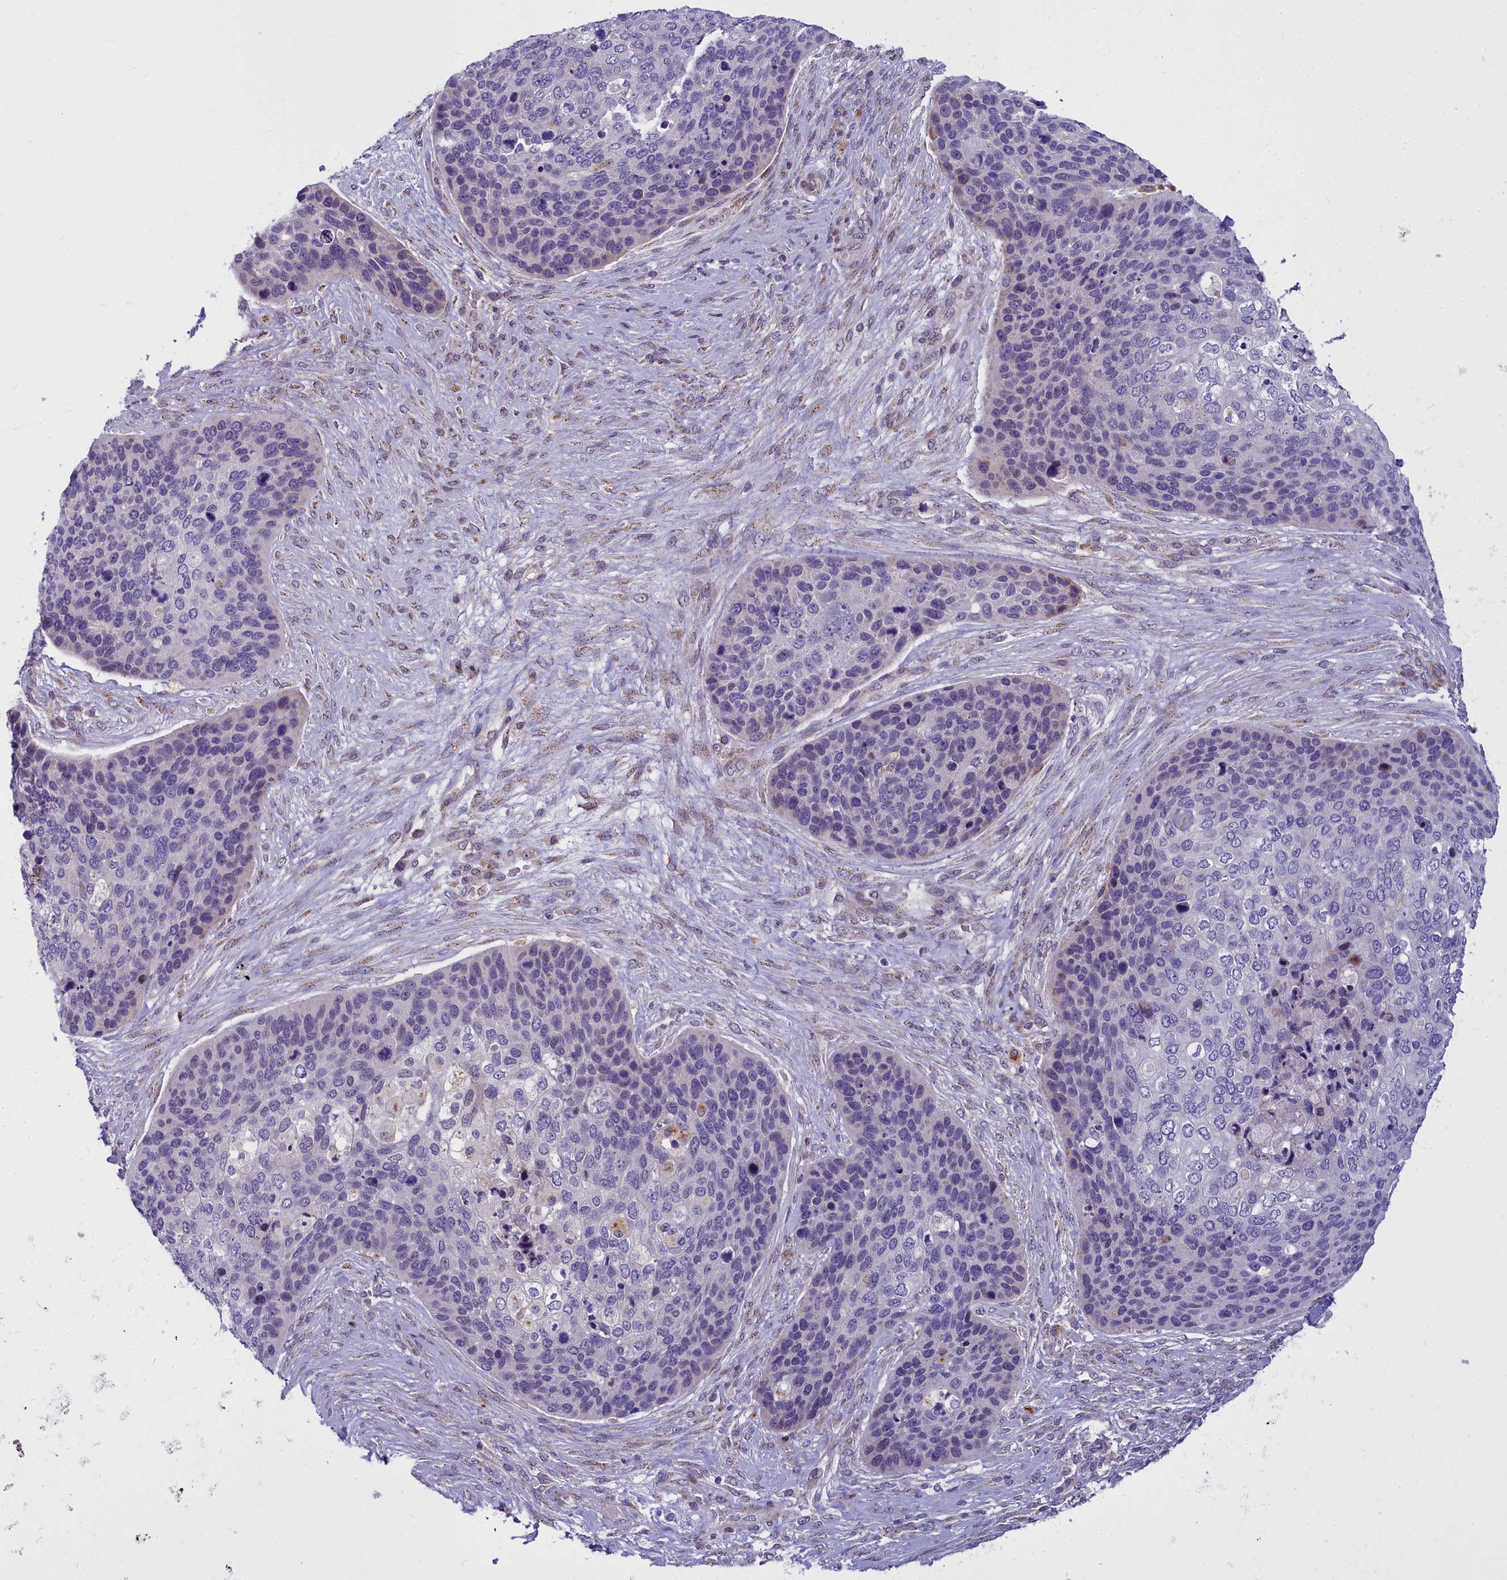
{"staining": {"intensity": "negative", "quantity": "none", "location": "none"}, "tissue": "skin cancer", "cell_type": "Tumor cells", "image_type": "cancer", "snomed": [{"axis": "morphology", "description": "Basal cell carcinoma"}, {"axis": "topography", "description": "Skin"}], "caption": "Basal cell carcinoma (skin) stained for a protein using immunohistochemistry (IHC) exhibits no staining tumor cells.", "gene": "WDPCP", "patient": {"sex": "female", "age": 74}}